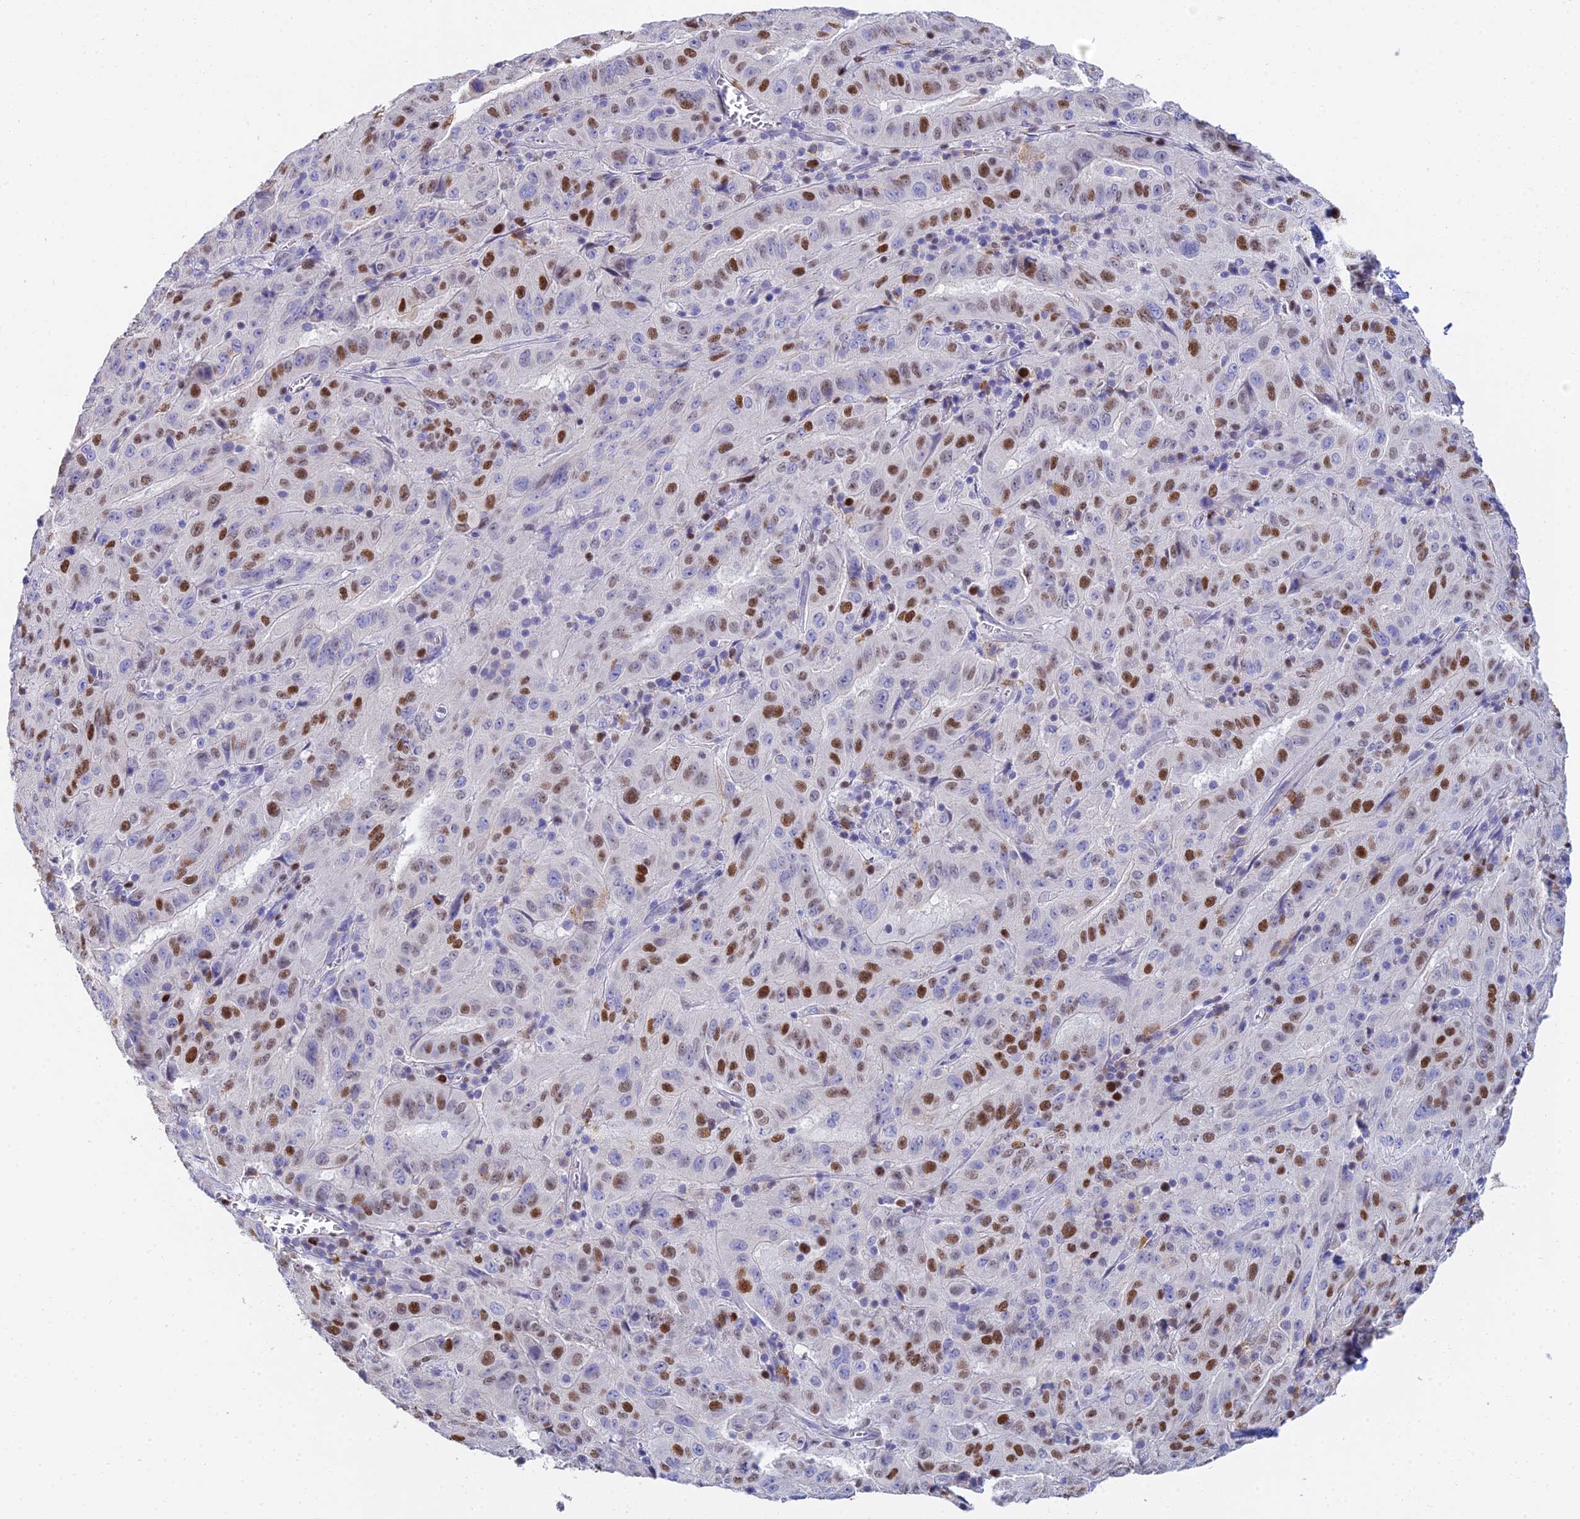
{"staining": {"intensity": "moderate", "quantity": "25%-75%", "location": "nuclear"}, "tissue": "pancreatic cancer", "cell_type": "Tumor cells", "image_type": "cancer", "snomed": [{"axis": "morphology", "description": "Adenocarcinoma, NOS"}, {"axis": "topography", "description": "Pancreas"}], "caption": "Protein staining exhibits moderate nuclear expression in approximately 25%-75% of tumor cells in pancreatic cancer. The protein of interest is stained brown, and the nuclei are stained in blue (DAB (3,3'-diaminobenzidine) IHC with brightfield microscopy, high magnification).", "gene": "MCM2", "patient": {"sex": "male", "age": 63}}